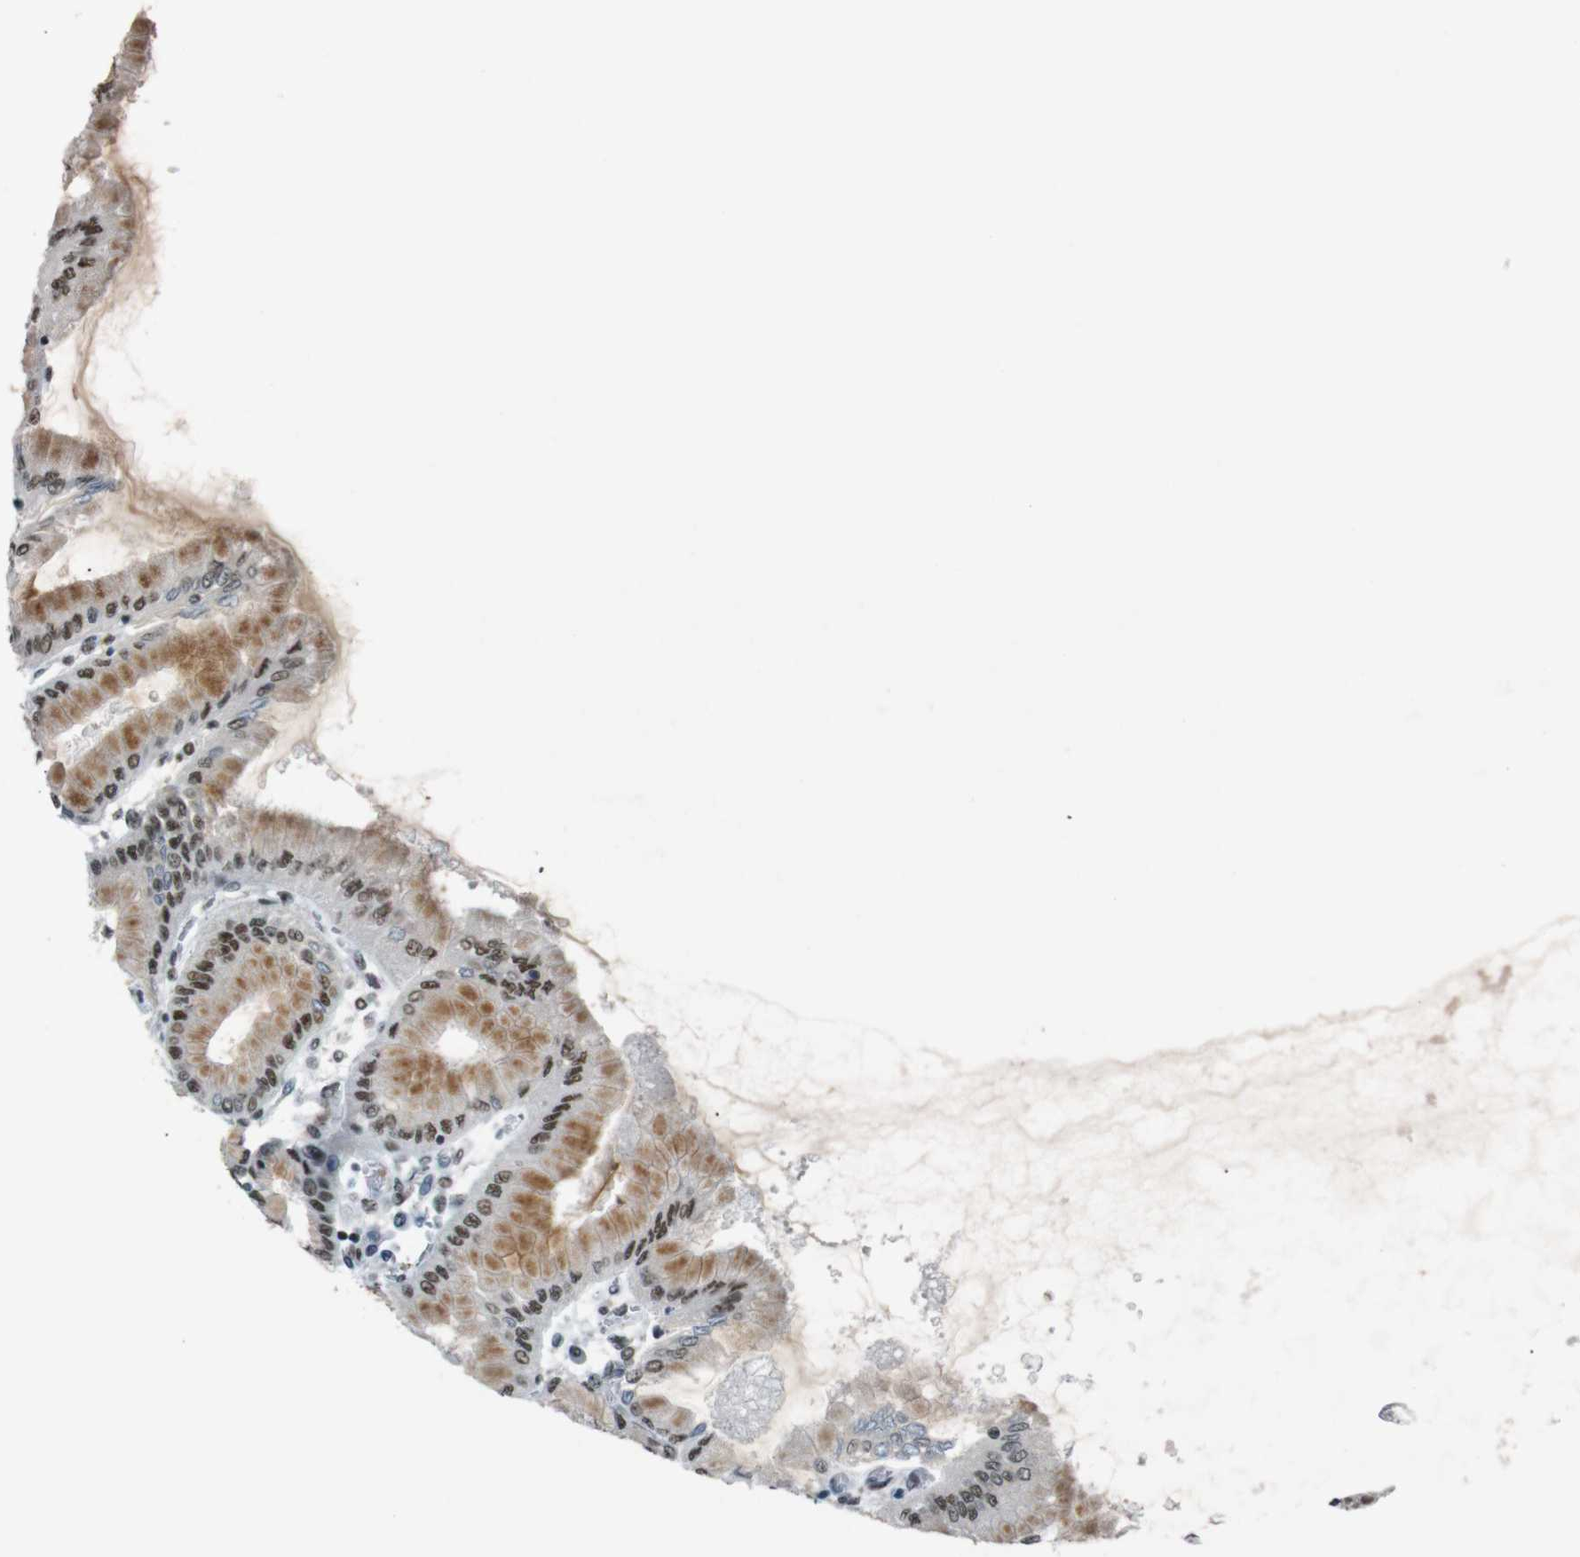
{"staining": {"intensity": "moderate", "quantity": ">75%", "location": "cytoplasmic/membranous,nuclear"}, "tissue": "stomach", "cell_type": "Glandular cells", "image_type": "normal", "snomed": [{"axis": "morphology", "description": "Normal tissue, NOS"}, {"axis": "topography", "description": "Stomach, upper"}], "caption": "Glandular cells reveal medium levels of moderate cytoplasmic/membranous,nuclear positivity in about >75% of cells in benign human stomach.", "gene": "HEXIM1", "patient": {"sex": "female", "age": 56}}